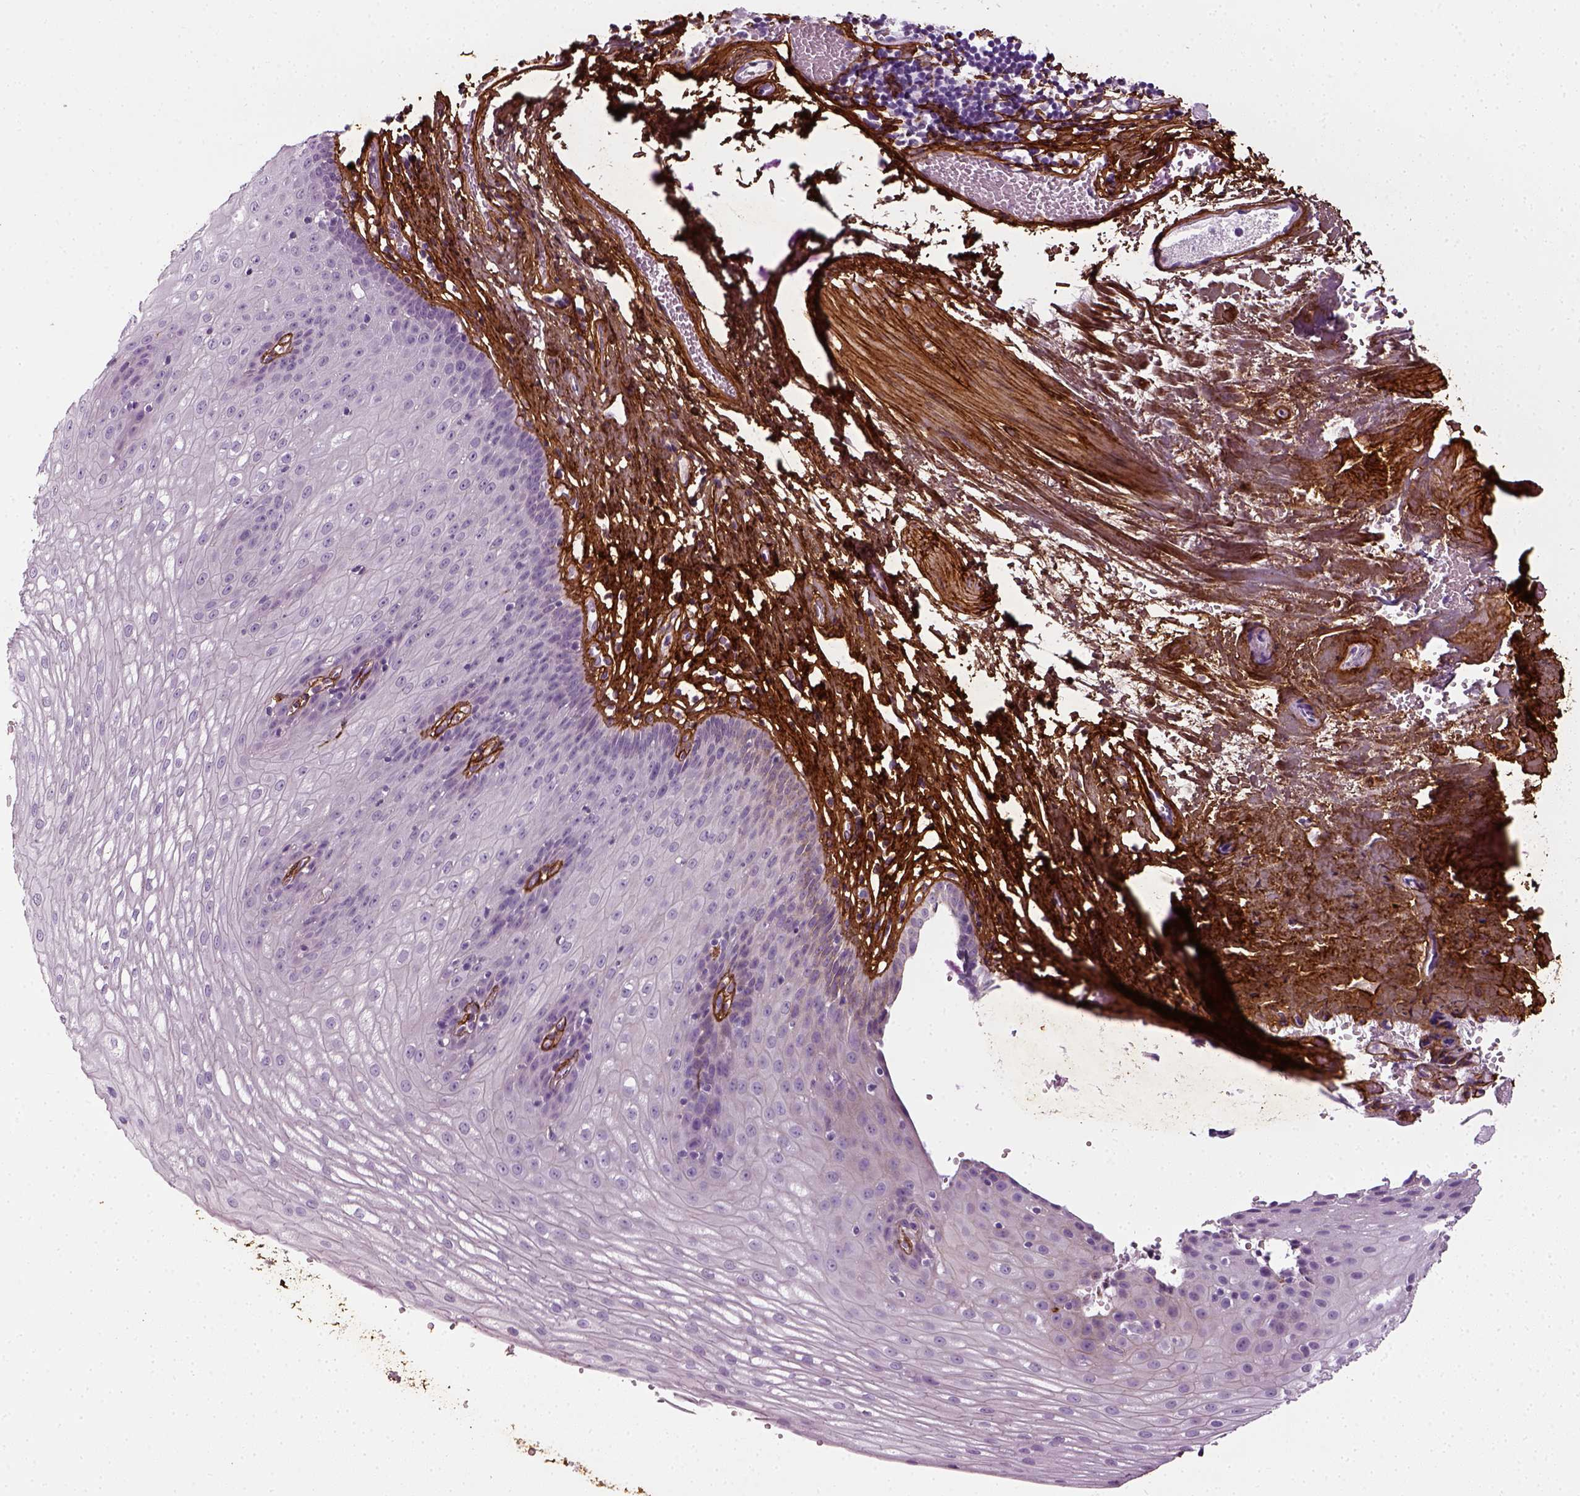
{"staining": {"intensity": "negative", "quantity": "none", "location": "none"}, "tissue": "esophagus", "cell_type": "Squamous epithelial cells", "image_type": "normal", "snomed": [{"axis": "morphology", "description": "Normal tissue, NOS"}, {"axis": "topography", "description": "Esophagus"}], "caption": "The micrograph exhibits no staining of squamous epithelial cells in benign esophagus.", "gene": "COL6A2", "patient": {"sex": "male", "age": 72}}